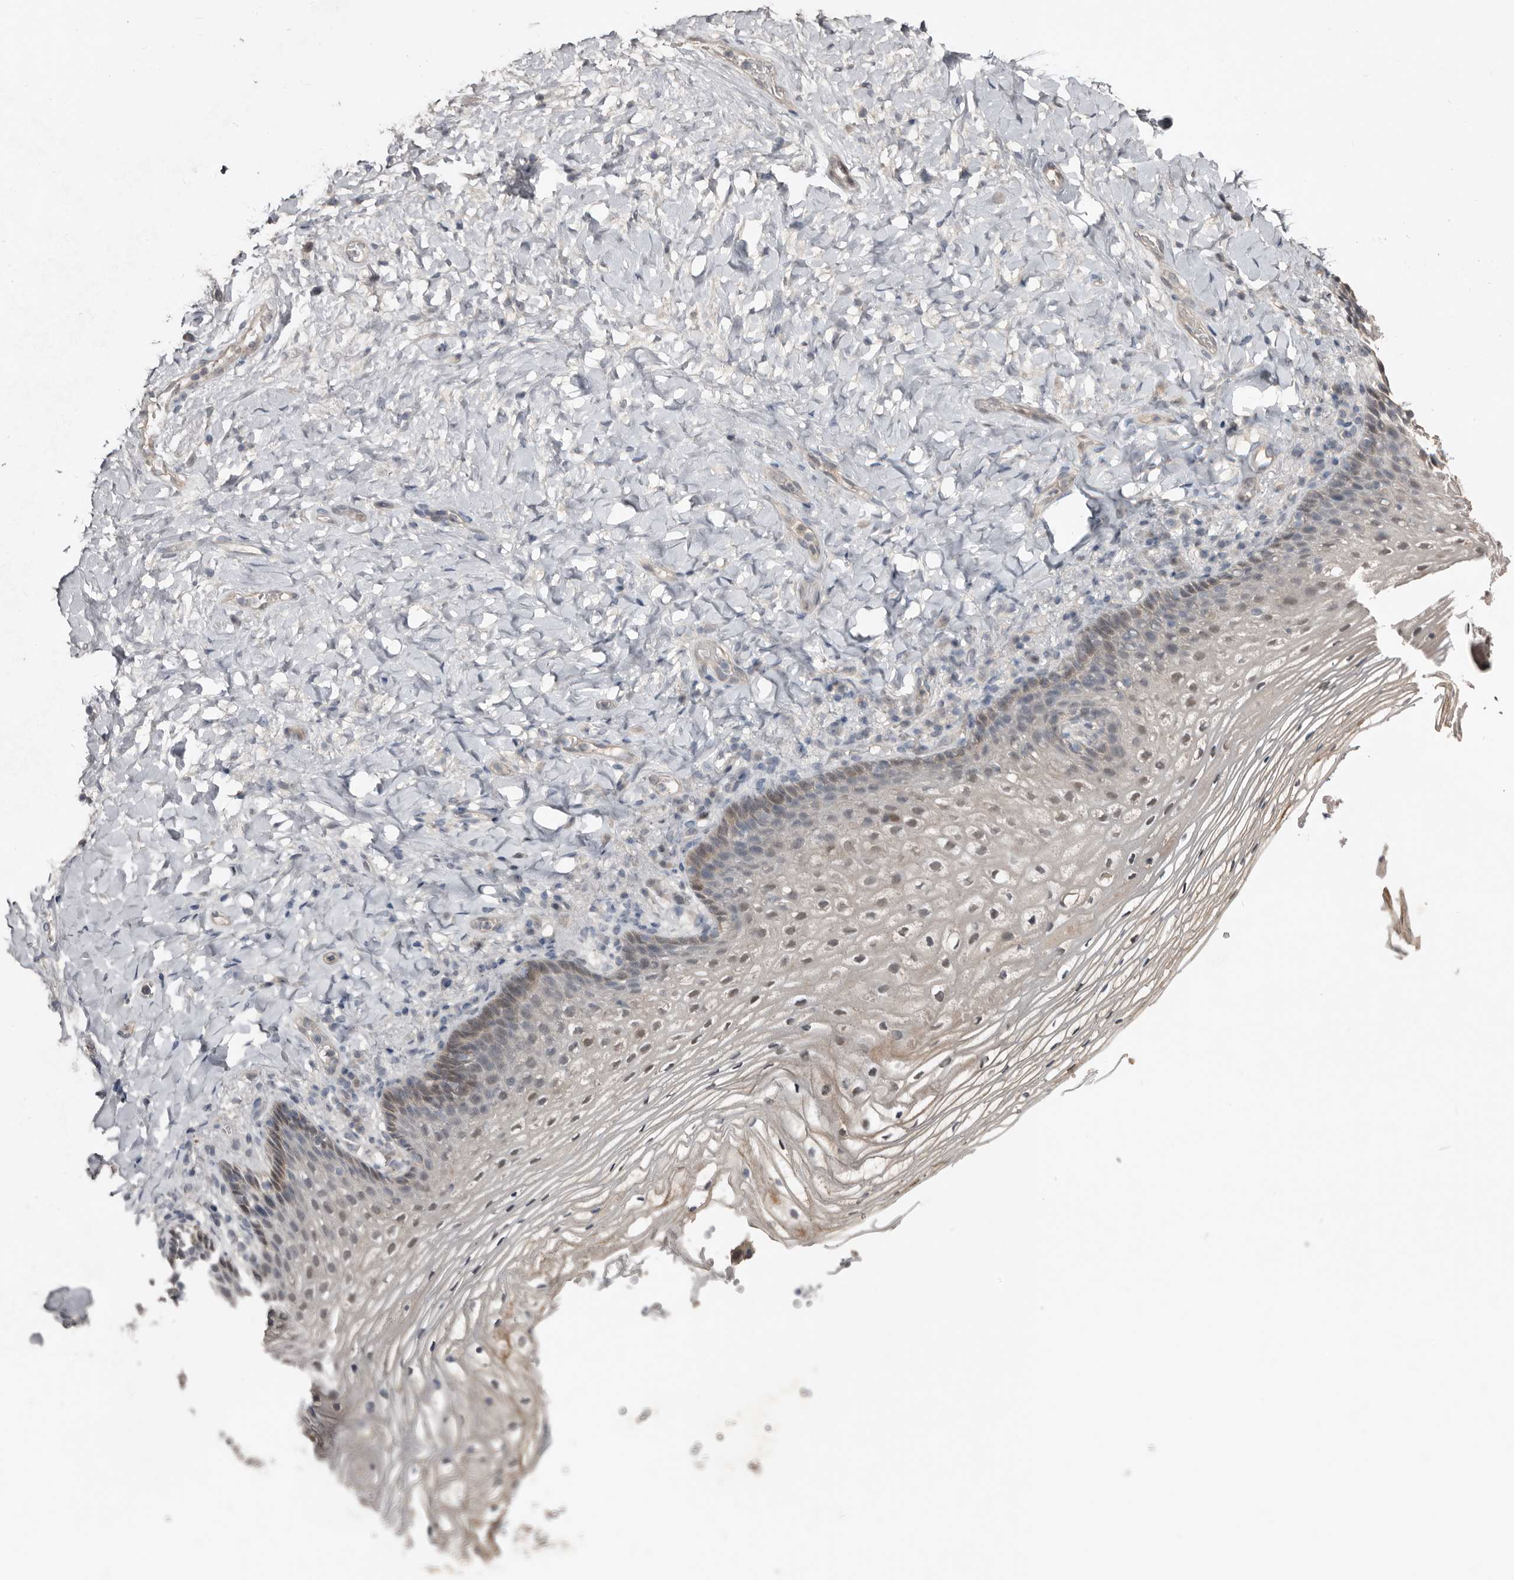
{"staining": {"intensity": "negative", "quantity": "none", "location": "none"}, "tissue": "vagina", "cell_type": "Squamous epithelial cells", "image_type": "normal", "snomed": [{"axis": "morphology", "description": "Normal tissue, NOS"}, {"axis": "topography", "description": "Vagina"}], "caption": "Photomicrograph shows no protein positivity in squamous epithelial cells of unremarkable vagina. (IHC, brightfield microscopy, high magnification).", "gene": "RBKS", "patient": {"sex": "female", "age": 60}}